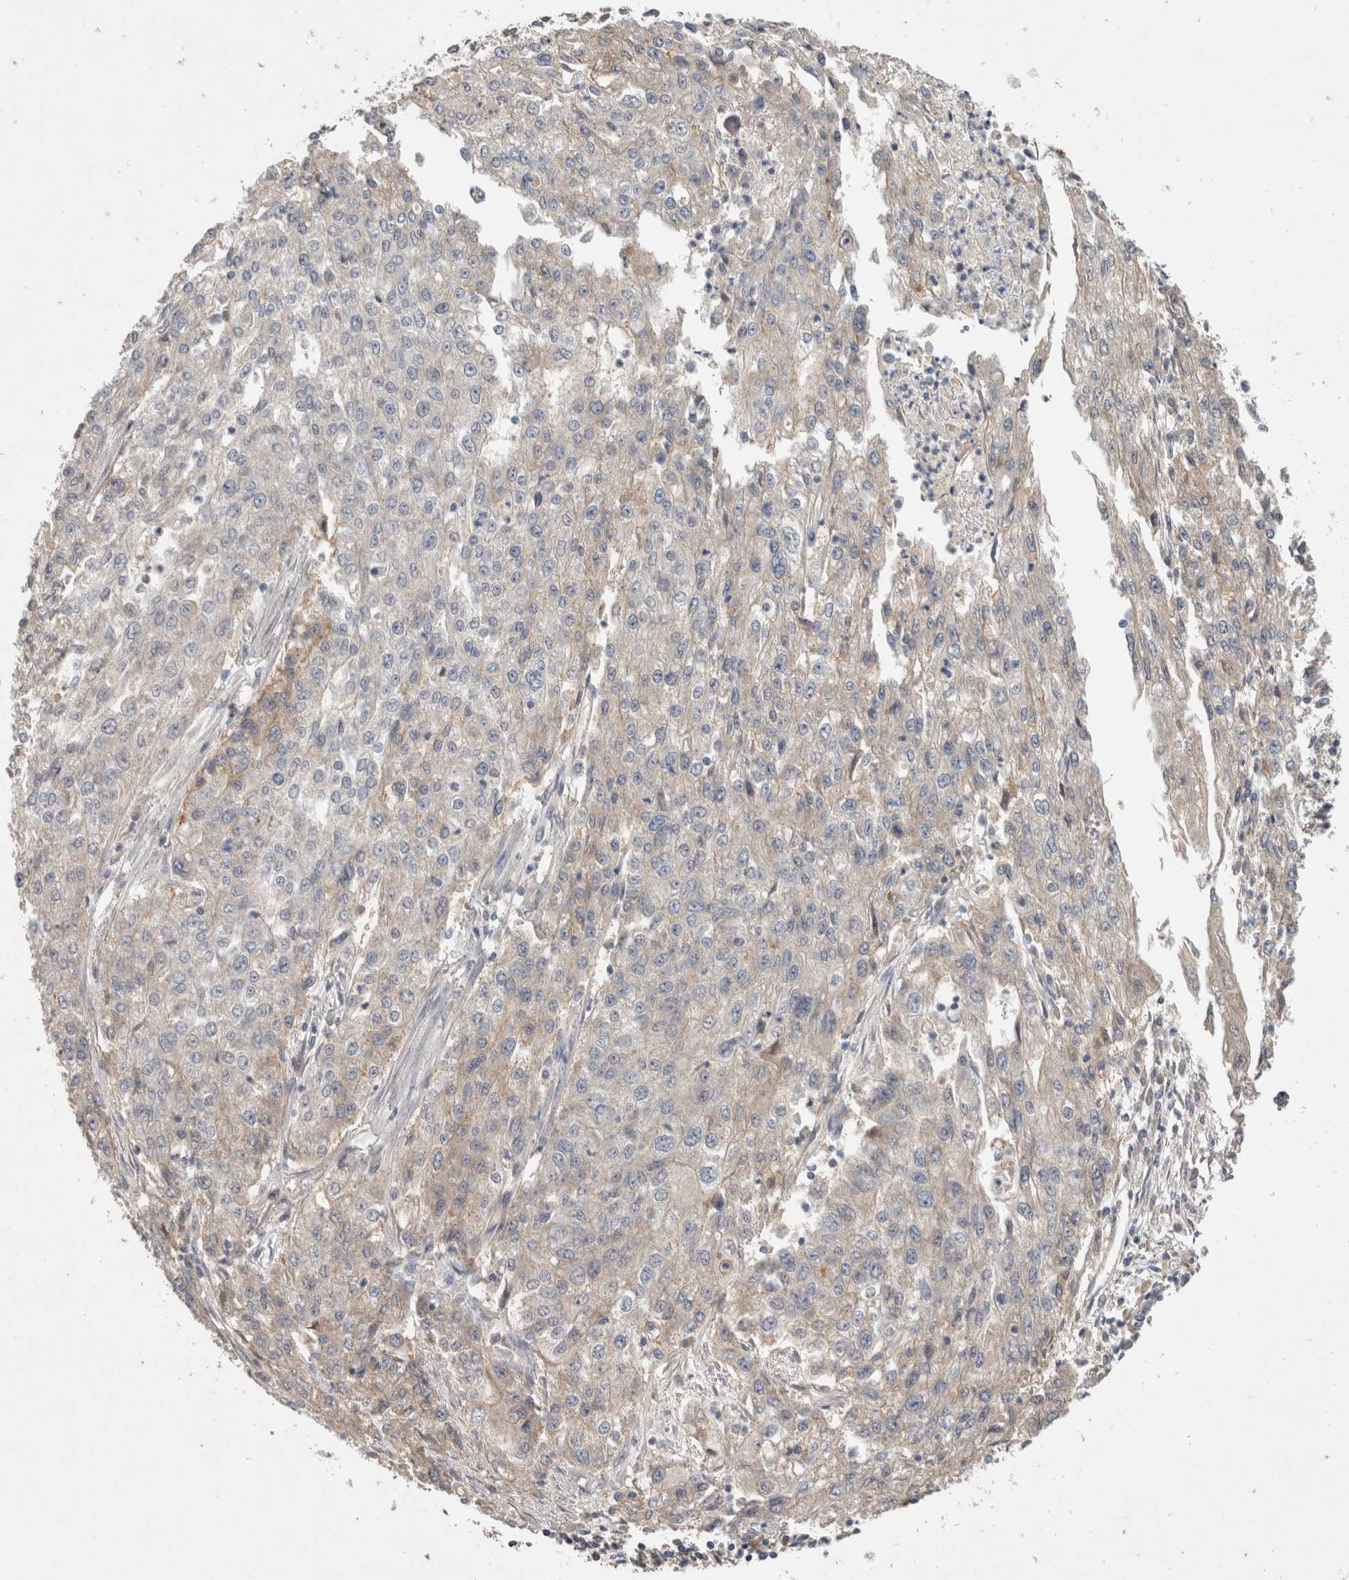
{"staining": {"intensity": "weak", "quantity": "<25%", "location": "cytoplasmic/membranous"}, "tissue": "endometrial cancer", "cell_type": "Tumor cells", "image_type": "cancer", "snomed": [{"axis": "morphology", "description": "Adenocarcinoma, NOS"}, {"axis": "topography", "description": "Endometrium"}], "caption": "Adenocarcinoma (endometrial) stained for a protein using immunohistochemistry reveals no expression tumor cells.", "gene": "CERS3", "patient": {"sex": "female", "age": 49}}